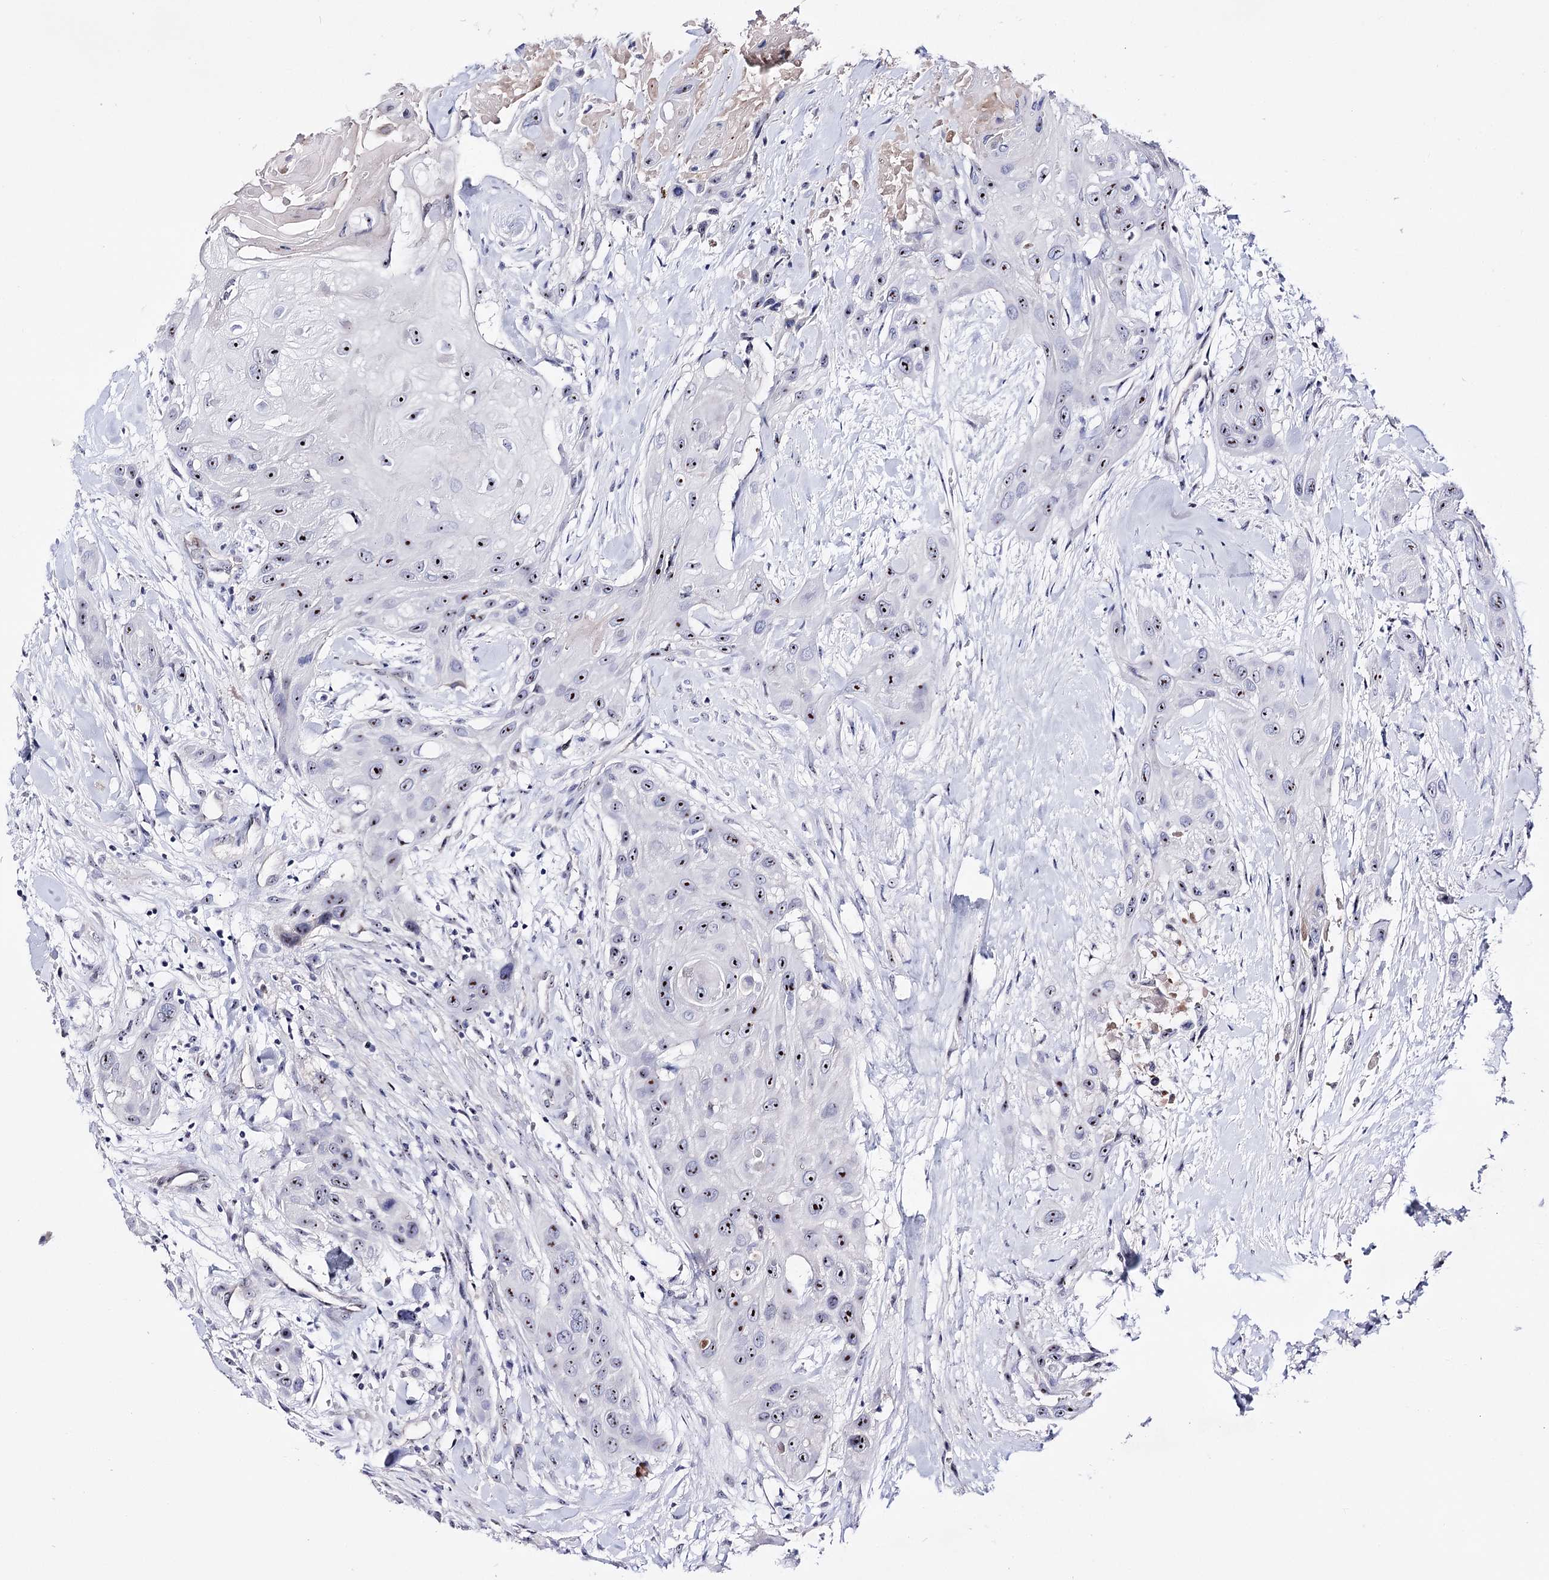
{"staining": {"intensity": "moderate", "quantity": ">75%", "location": "nuclear"}, "tissue": "head and neck cancer", "cell_type": "Tumor cells", "image_type": "cancer", "snomed": [{"axis": "morphology", "description": "Squamous cell carcinoma, NOS"}, {"axis": "topography", "description": "Head-Neck"}], "caption": "Protein expression by immunohistochemistry (IHC) demonstrates moderate nuclear positivity in about >75% of tumor cells in head and neck cancer (squamous cell carcinoma).", "gene": "PCGF5", "patient": {"sex": "male", "age": 81}}